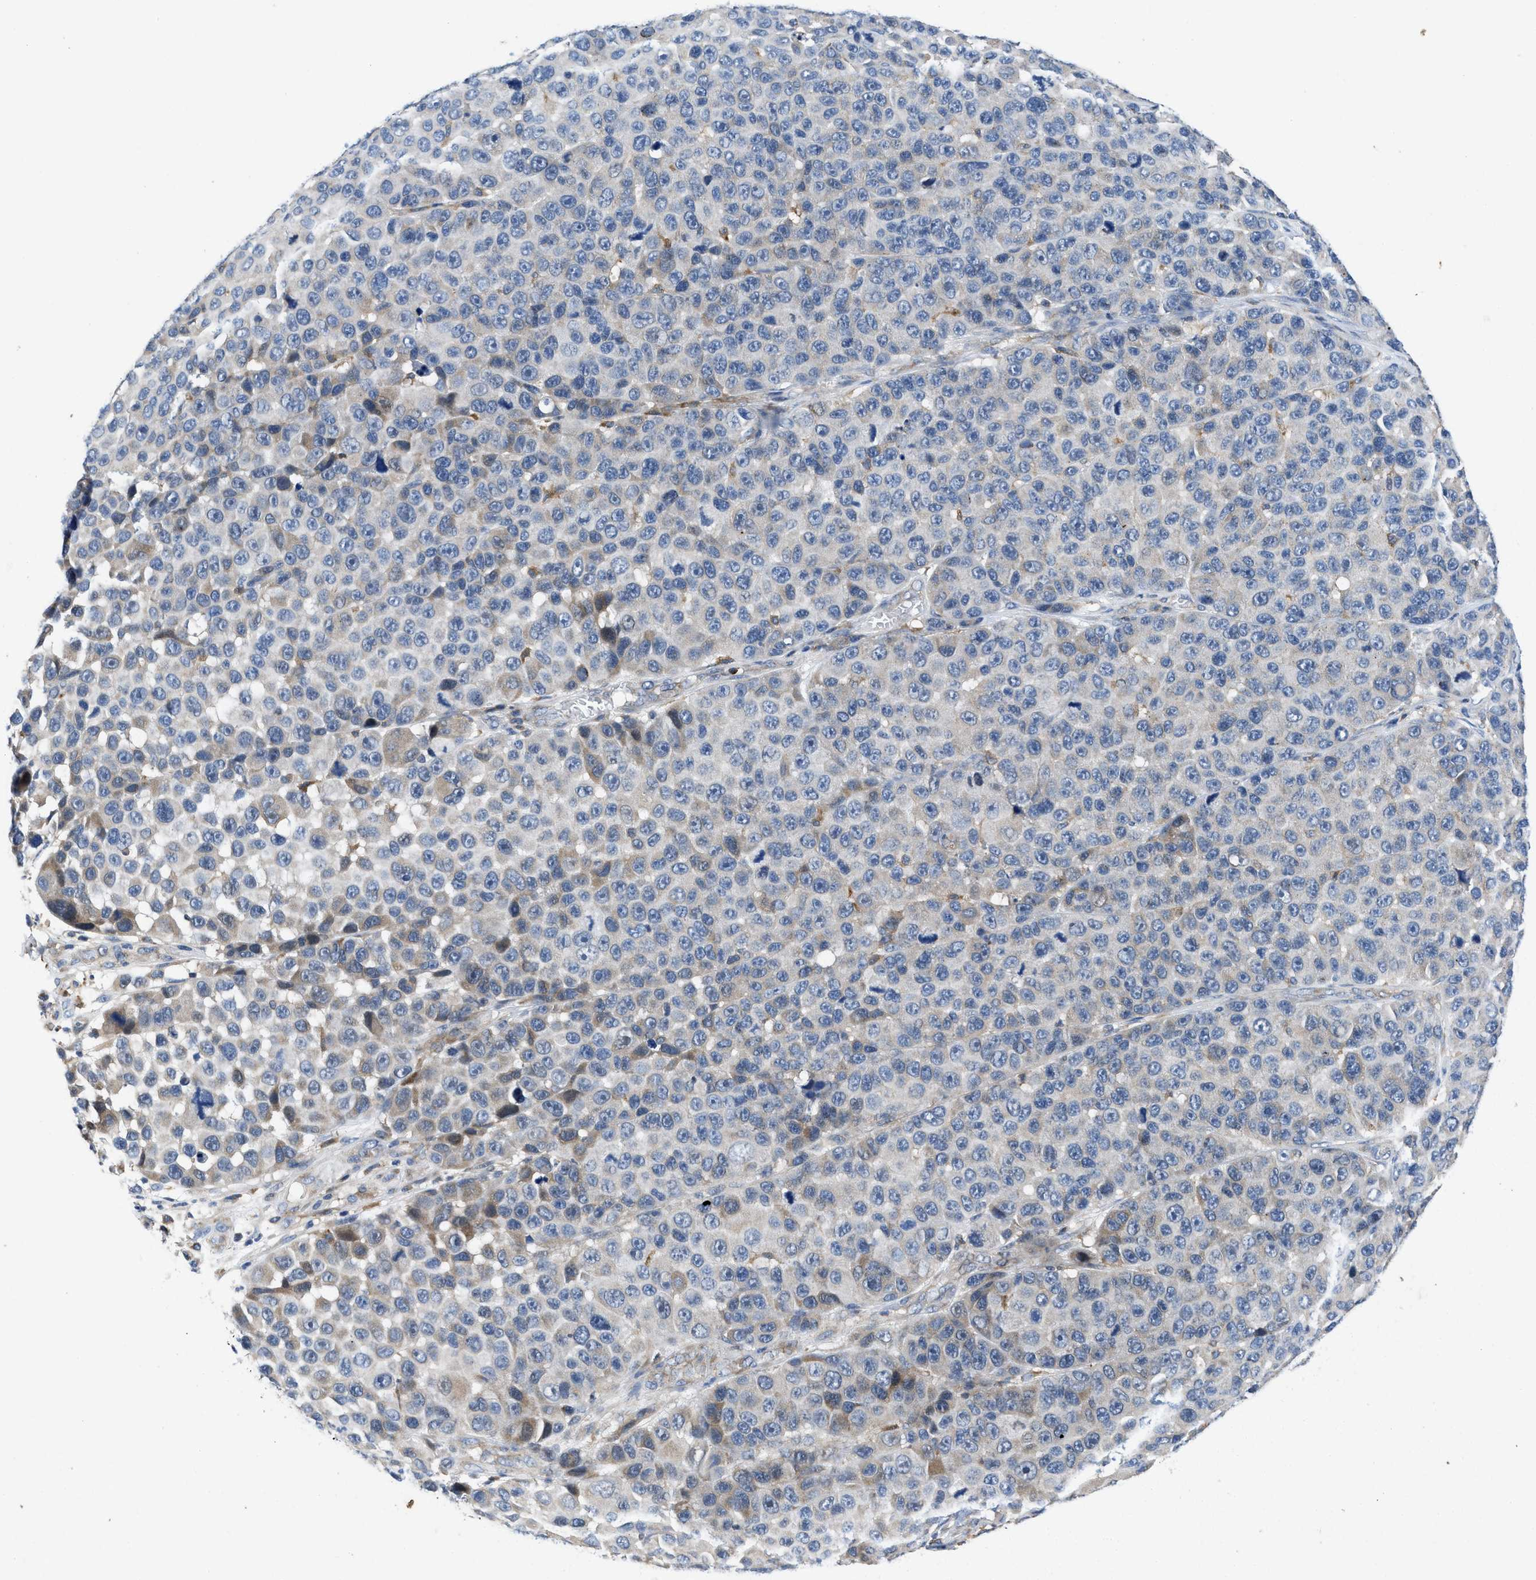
{"staining": {"intensity": "negative", "quantity": "none", "location": "none"}, "tissue": "melanoma", "cell_type": "Tumor cells", "image_type": "cancer", "snomed": [{"axis": "morphology", "description": "Malignant melanoma, NOS"}, {"axis": "topography", "description": "Skin"}], "caption": "IHC of human malignant melanoma displays no expression in tumor cells.", "gene": "ENPP4", "patient": {"sex": "male", "age": 53}}